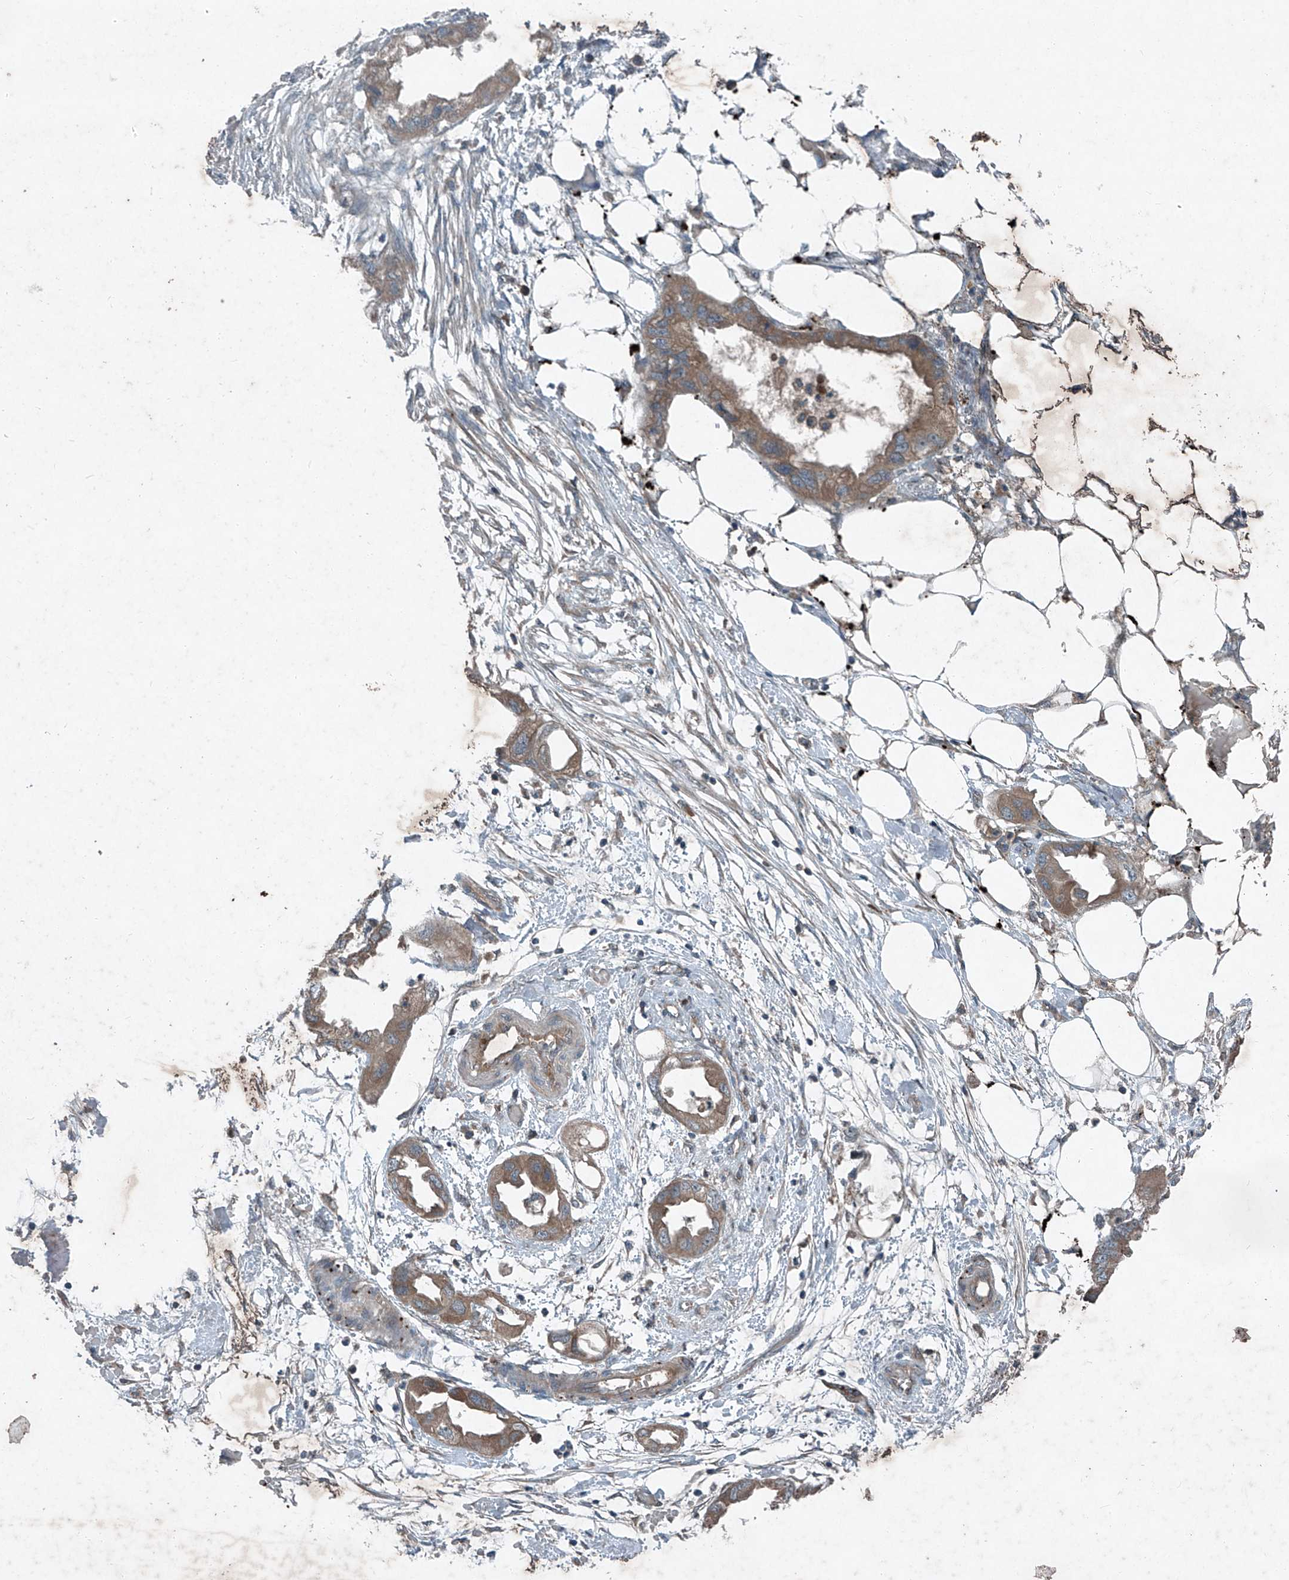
{"staining": {"intensity": "moderate", "quantity": "25%-75%", "location": "cytoplasmic/membranous"}, "tissue": "endometrial cancer", "cell_type": "Tumor cells", "image_type": "cancer", "snomed": [{"axis": "morphology", "description": "Adenocarcinoma, NOS"}, {"axis": "morphology", "description": "Adenocarcinoma, metastatic, NOS"}, {"axis": "topography", "description": "Adipose tissue"}, {"axis": "topography", "description": "Endometrium"}], "caption": "Tumor cells show moderate cytoplasmic/membranous positivity in approximately 25%-75% of cells in metastatic adenocarcinoma (endometrial).", "gene": "FOXRED2", "patient": {"sex": "female", "age": 67}}